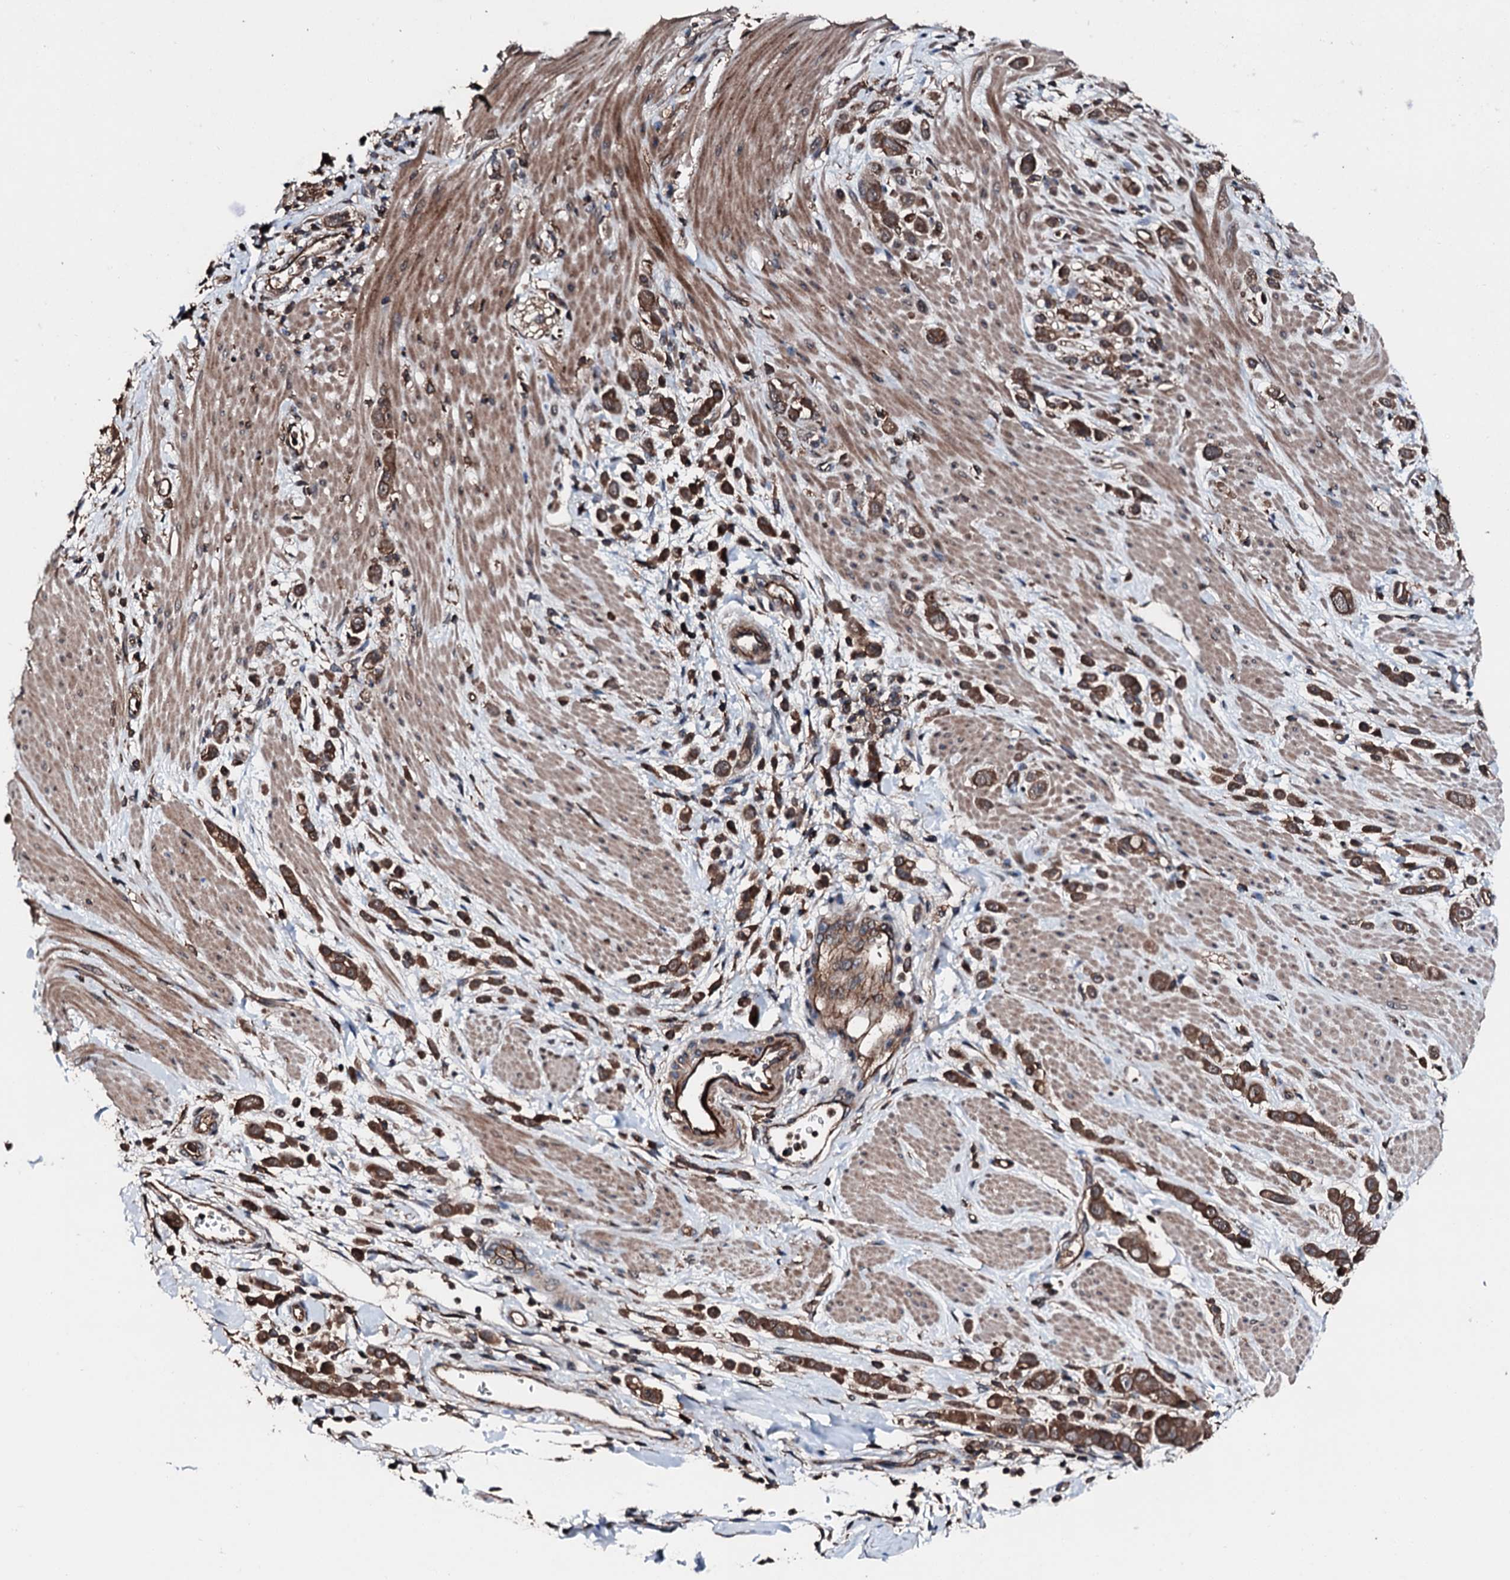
{"staining": {"intensity": "strong", "quantity": ">75%", "location": "cytoplasmic/membranous"}, "tissue": "pancreatic cancer", "cell_type": "Tumor cells", "image_type": "cancer", "snomed": [{"axis": "morphology", "description": "Normal tissue, NOS"}, {"axis": "morphology", "description": "Adenocarcinoma, NOS"}, {"axis": "topography", "description": "Pancreas"}], "caption": "Tumor cells show high levels of strong cytoplasmic/membranous positivity in about >75% of cells in human pancreatic cancer (adenocarcinoma). The staining was performed using DAB, with brown indicating positive protein expression. Nuclei are stained blue with hematoxylin.", "gene": "FGD4", "patient": {"sex": "female", "age": 64}}